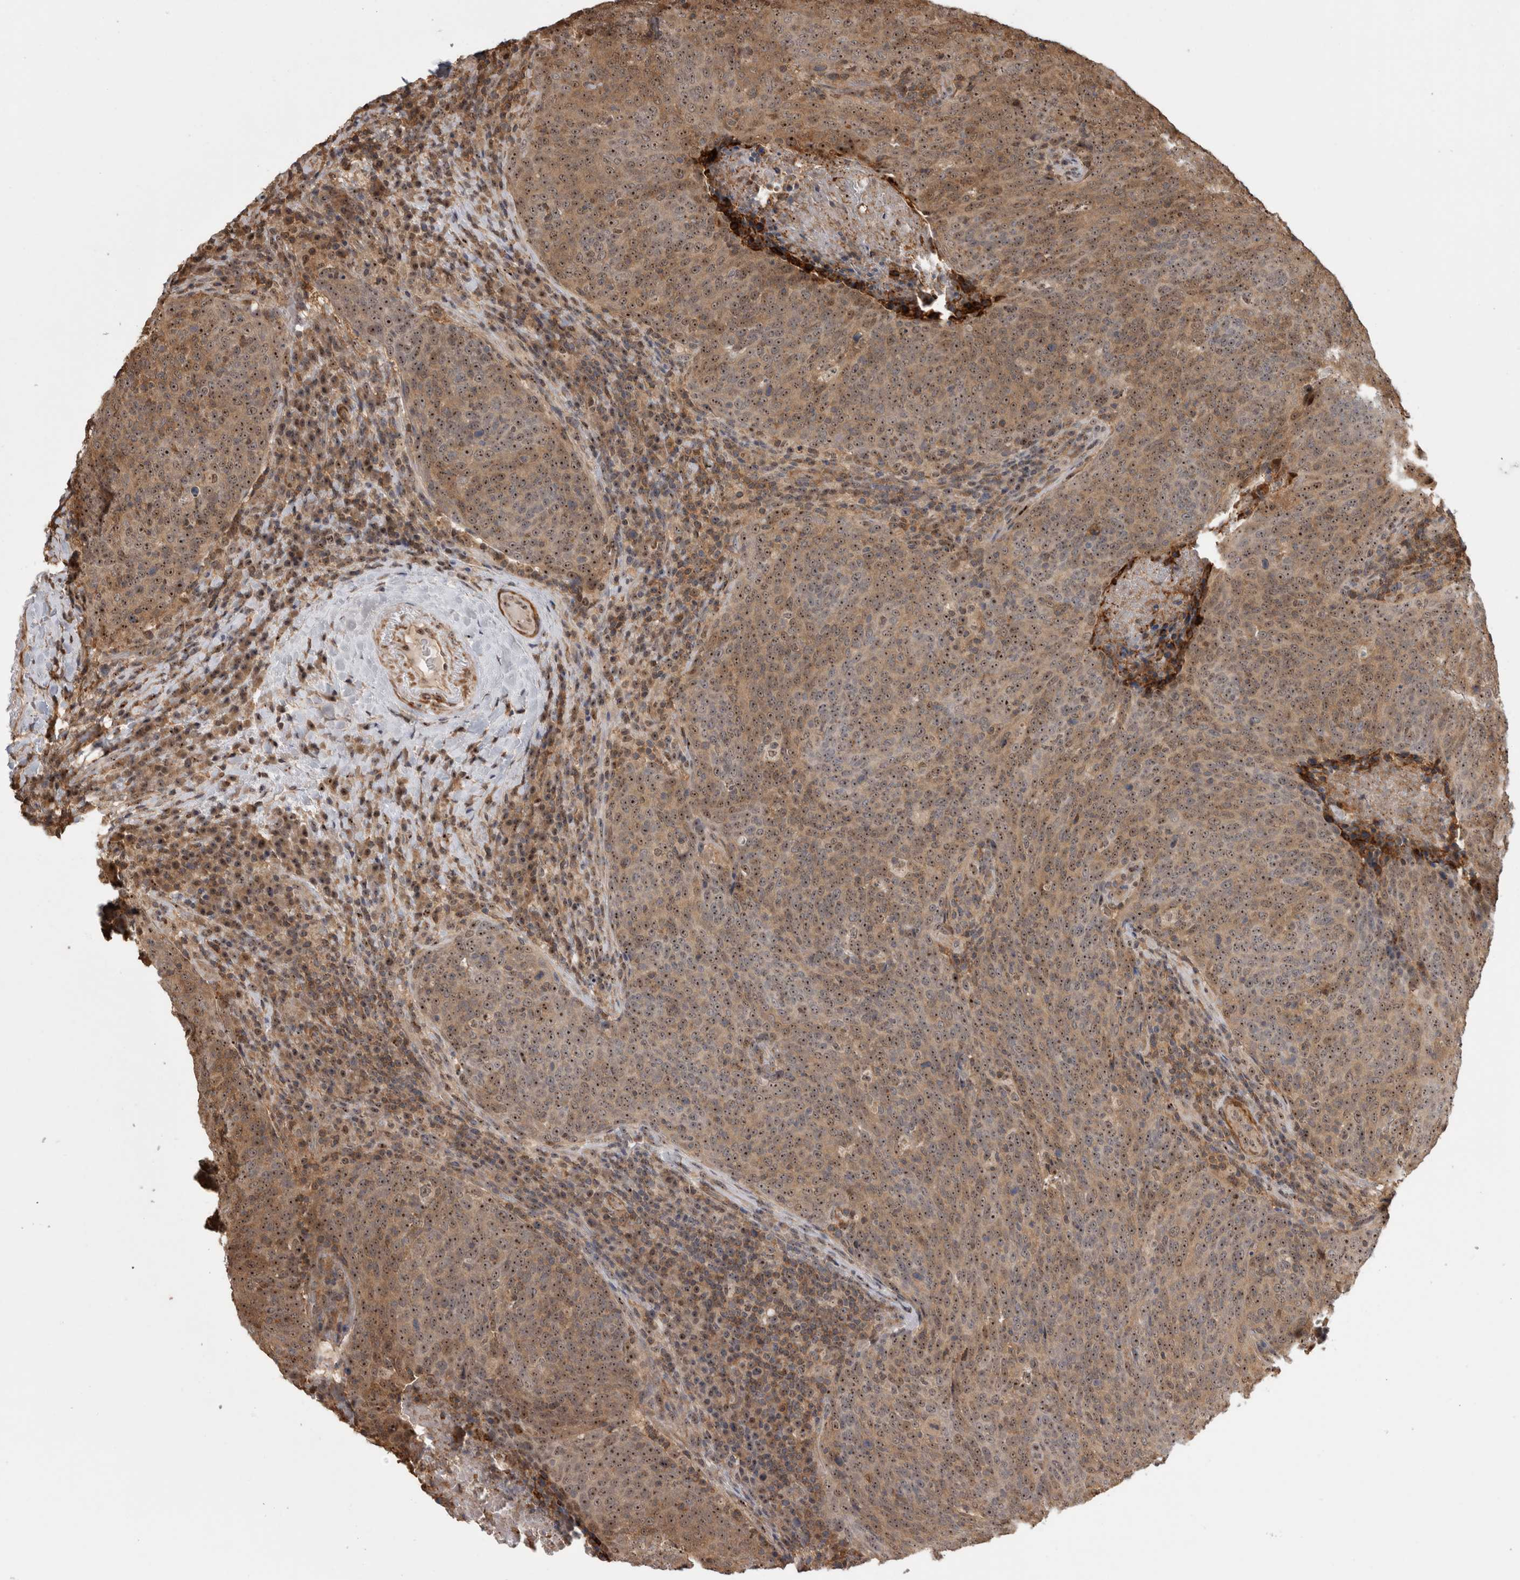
{"staining": {"intensity": "moderate", "quantity": ">75%", "location": "cytoplasmic/membranous,nuclear"}, "tissue": "head and neck cancer", "cell_type": "Tumor cells", "image_type": "cancer", "snomed": [{"axis": "morphology", "description": "Squamous cell carcinoma, NOS"}, {"axis": "morphology", "description": "Squamous cell carcinoma, metastatic, NOS"}, {"axis": "topography", "description": "Lymph node"}, {"axis": "topography", "description": "Head-Neck"}], "caption": "Immunohistochemical staining of squamous cell carcinoma (head and neck) reveals medium levels of moderate cytoplasmic/membranous and nuclear staining in approximately >75% of tumor cells.", "gene": "TDRD7", "patient": {"sex": "male", "age": 62}}